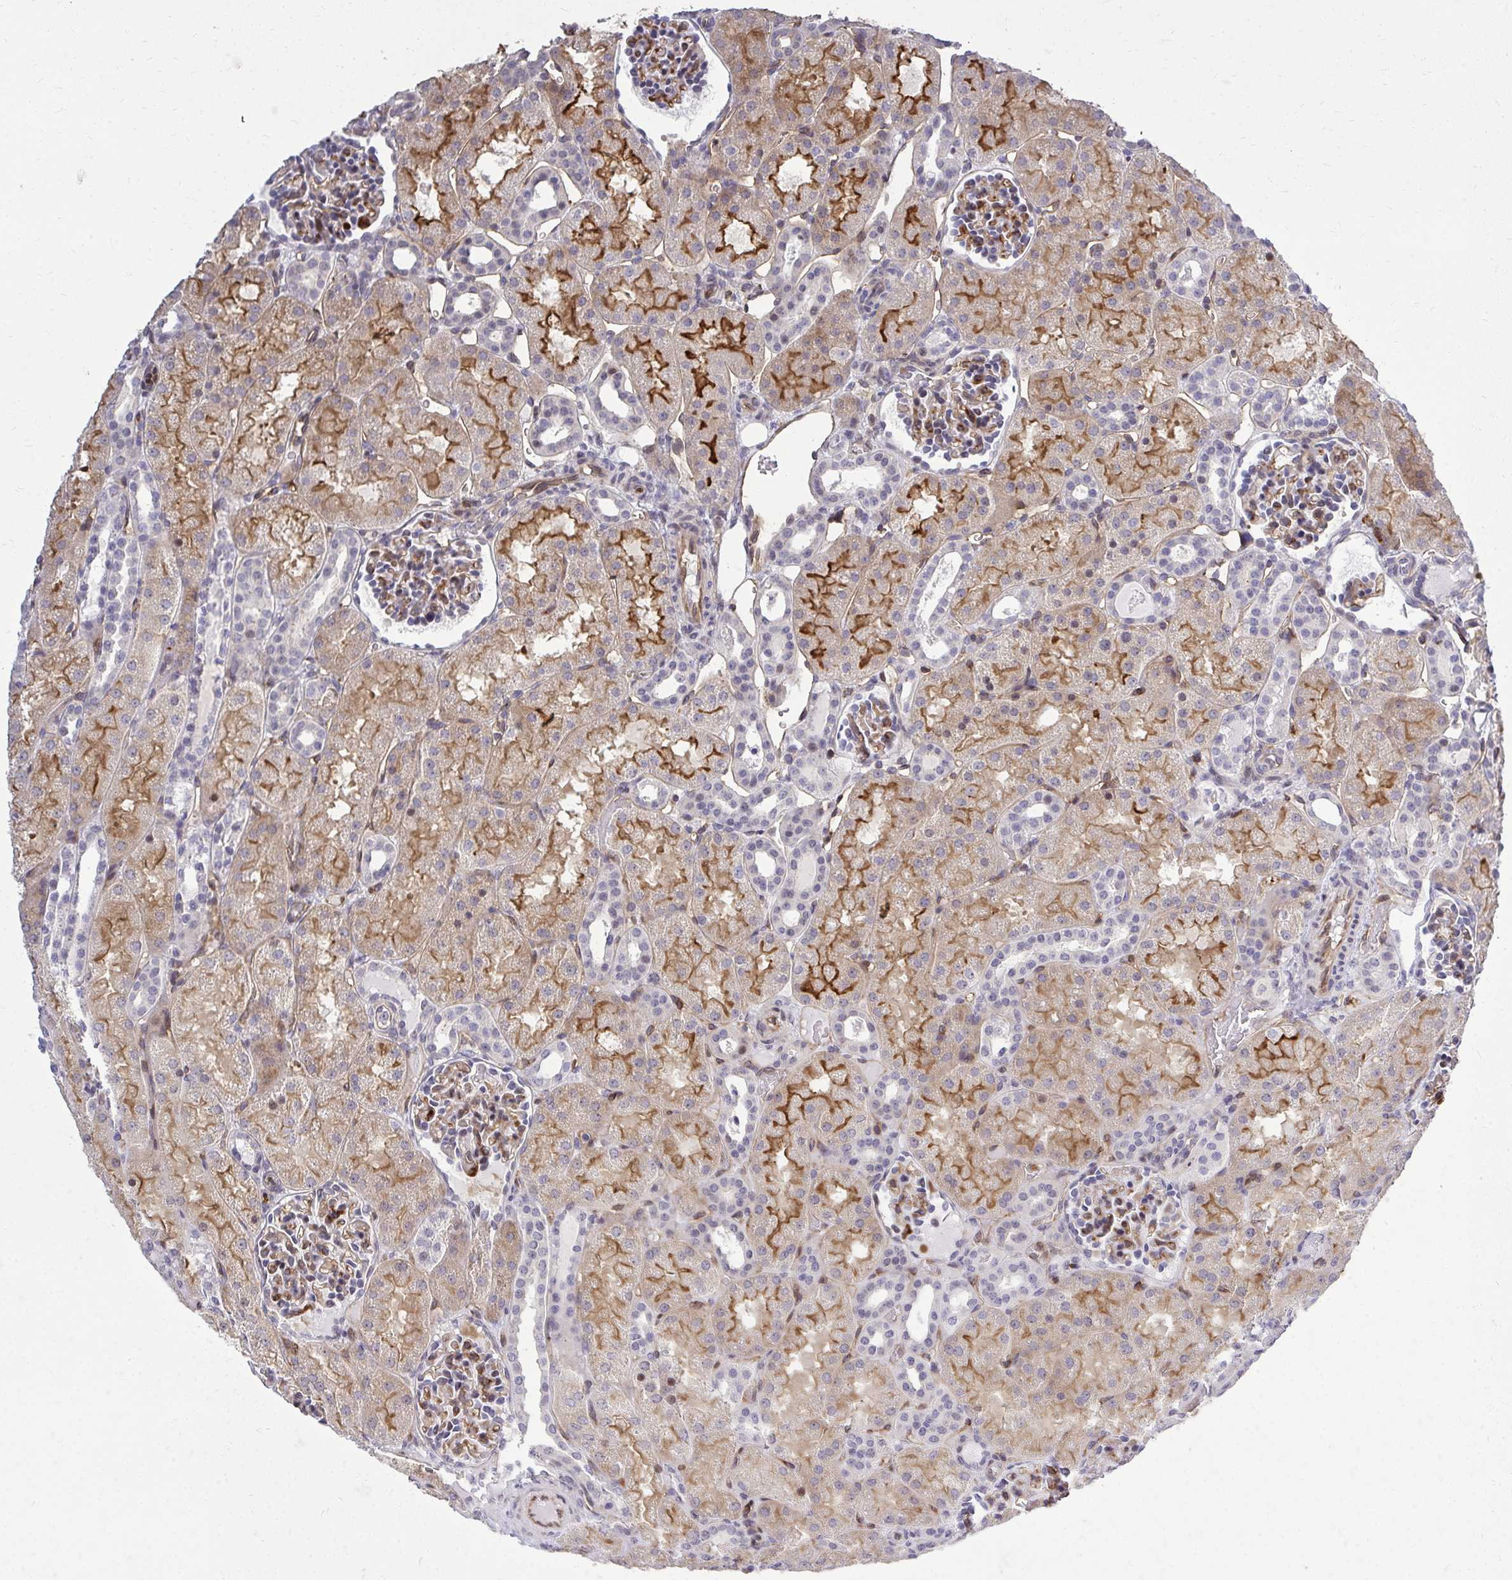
{"staining": {"intensity": "moderate", "quantity": "25%-75%", "location": "cytoplasmic/membranous"}, "tissue": "kidney", "cell_type": "Cells in glomeruli", "image_type": "normal", "snomed": [{"axis": "morphology", "description": "Normal tissue, NOS"}, {"axis": "topography", "description": "Kidney"}], "caption": "Brown immunohistochemical staining in unremarkable kidney shows moderate cytoplasmic/membranous staining in about 25%-75% of cells in glomeruli.", "gene": "FOXN3", "patient": {"sex": "male", "age": 2}}